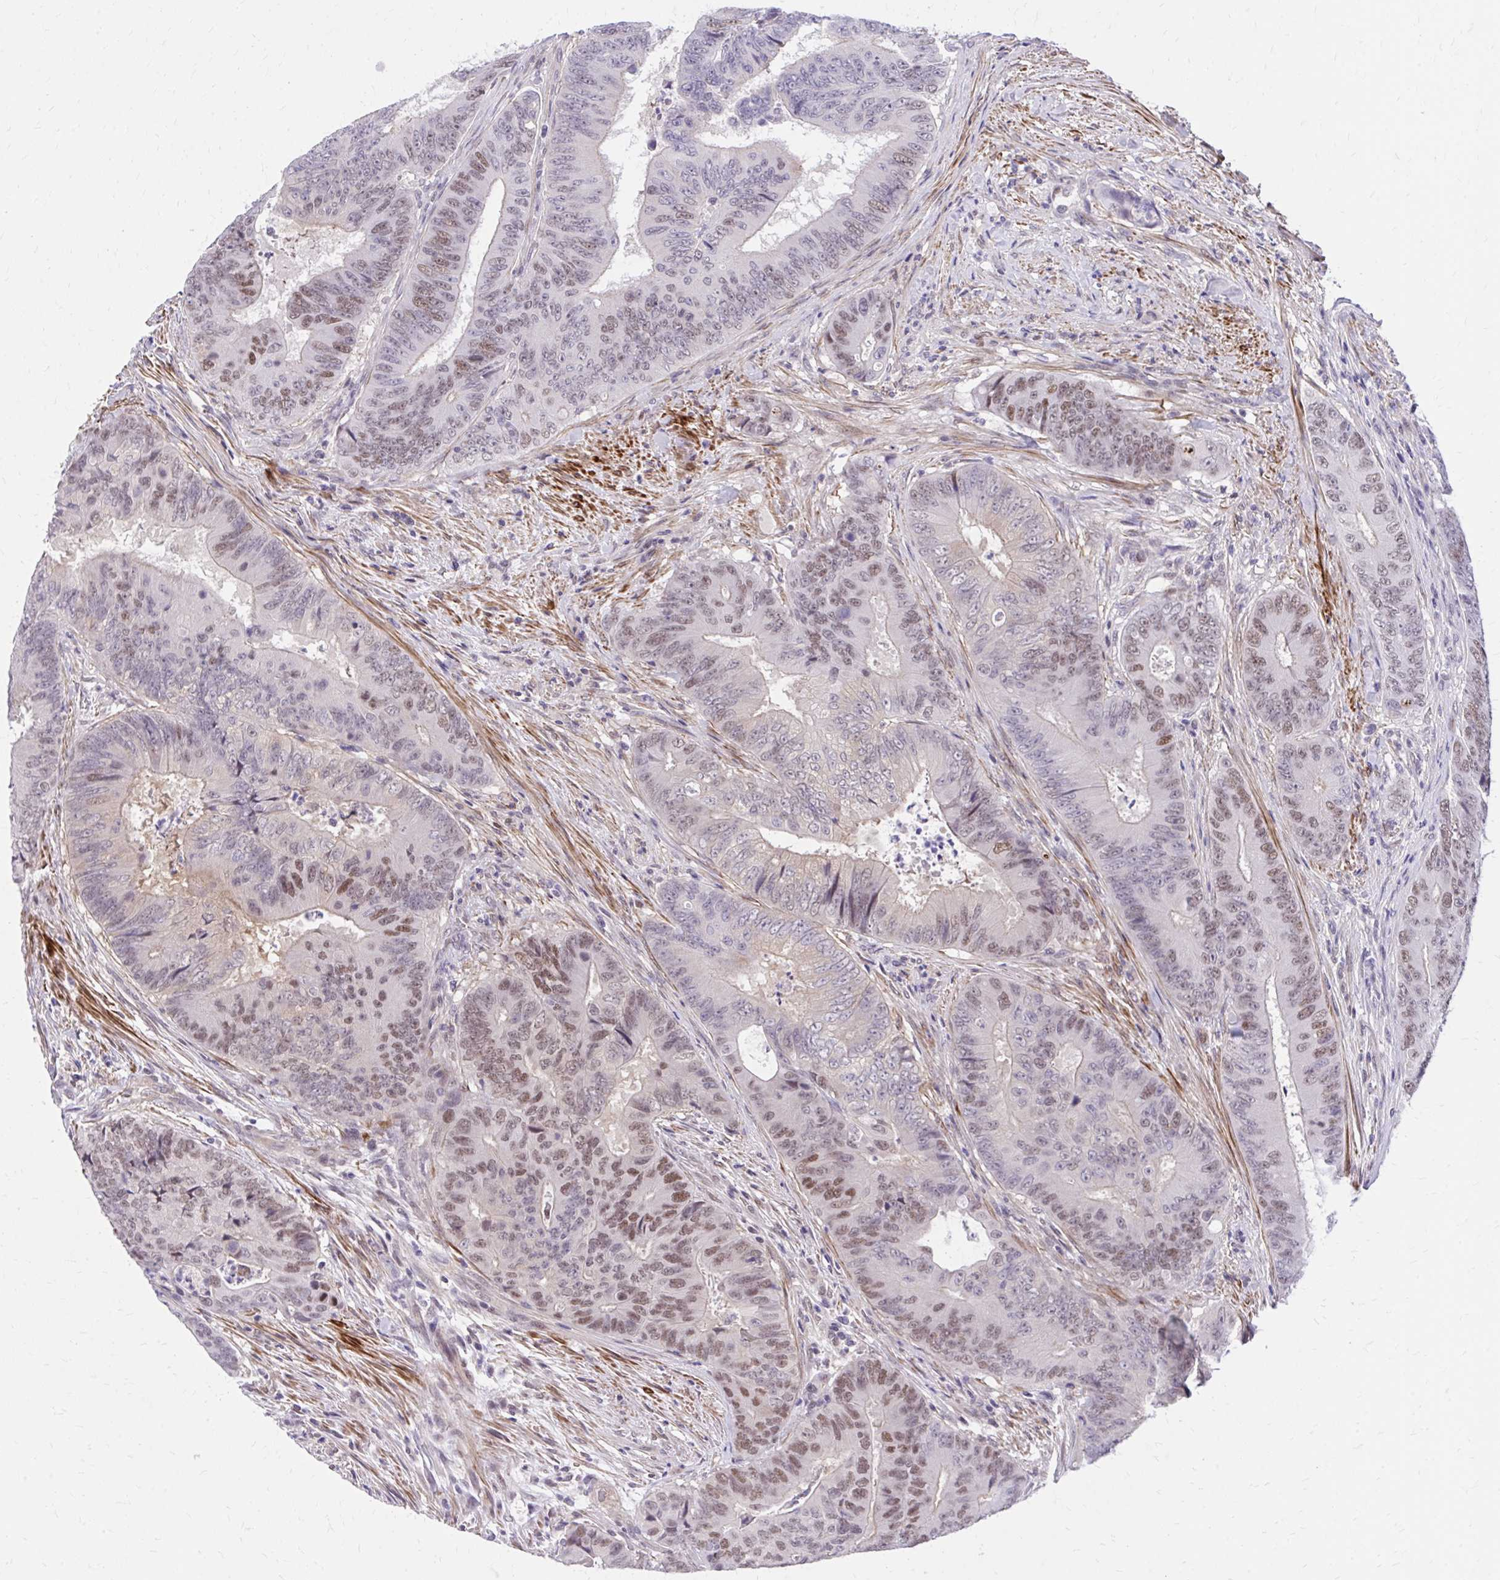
{"staining": {"intensity": "moderate", "quantity": "25%-75%", "location": "nuclear"}, "tissue": "colorectal cancer", "cell_type": "Tumor cells", "image_type": "cancer", "snomed": [{"axis": "morphology", "description": "Adenocarcinoma, NOS"}, {"axis": "topography", "description": "Colon"}], "caption": "Protein analysis of colorectal cancer tissue demonstrates moderate nuclear staining in about 25%-75% of tumor cells.", "gene": "ZBTB25", "patient": {"sex": "female", "age": 48}}